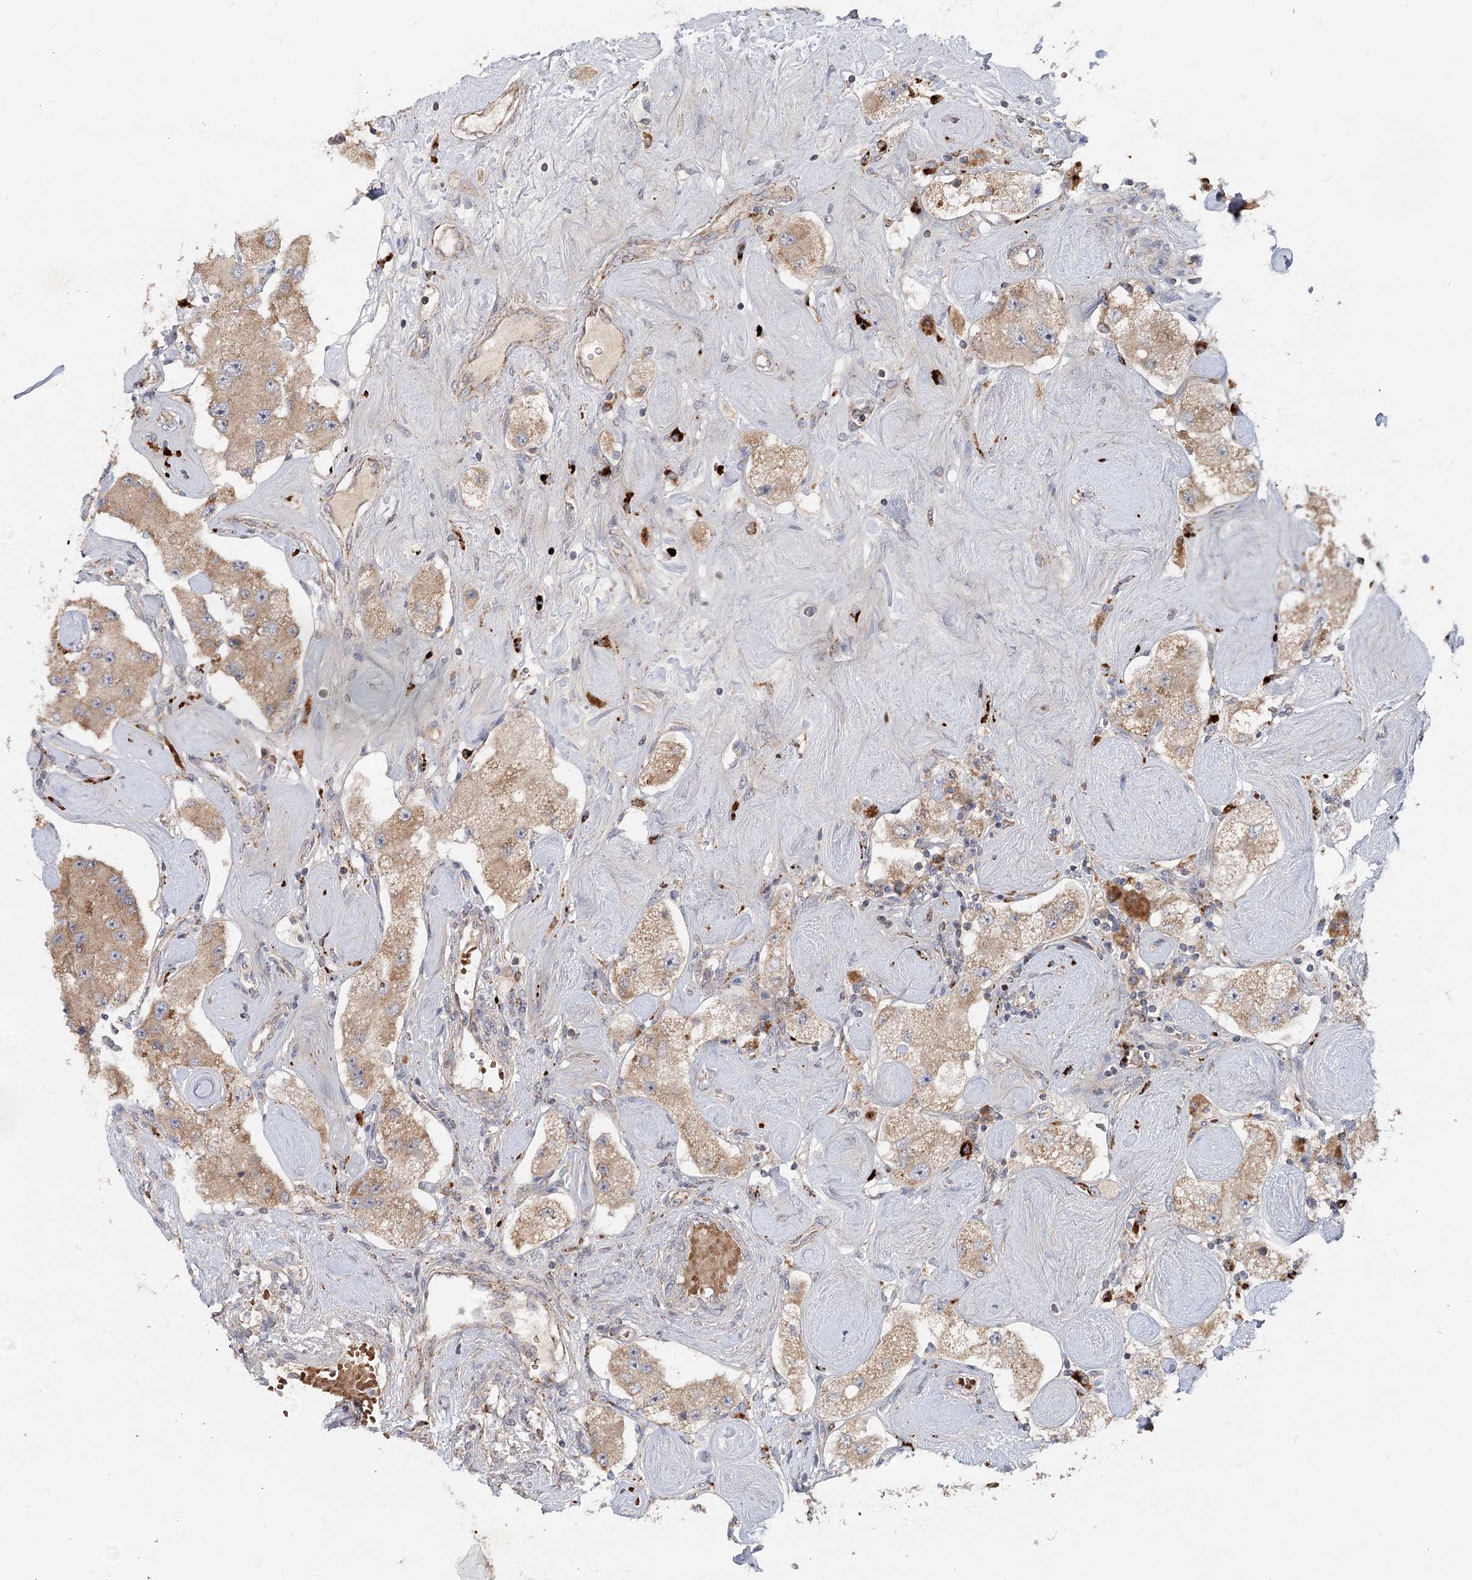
{"staining": {"intensity": "moderate", "quantity": ">75%", "location": "cytoplasmic/membranous"}, "tissue": "carcinoid", "cell_type": "Tumor cells", "image_type": "cancer", "snomed": [{"axis": "morphology", "description": "Carcinoid, malignant, NOS"}, {"axis": "topography", "description": "Pancreas"}], "caption": "Immunohistochemical staining of human carcinoid shows medium levels of moderate cytoplasmic/membranous protein staining in about >75% of tumor cells.", "gene": "PYROXD2", "patient": {"sex": "male", "age": 41}}